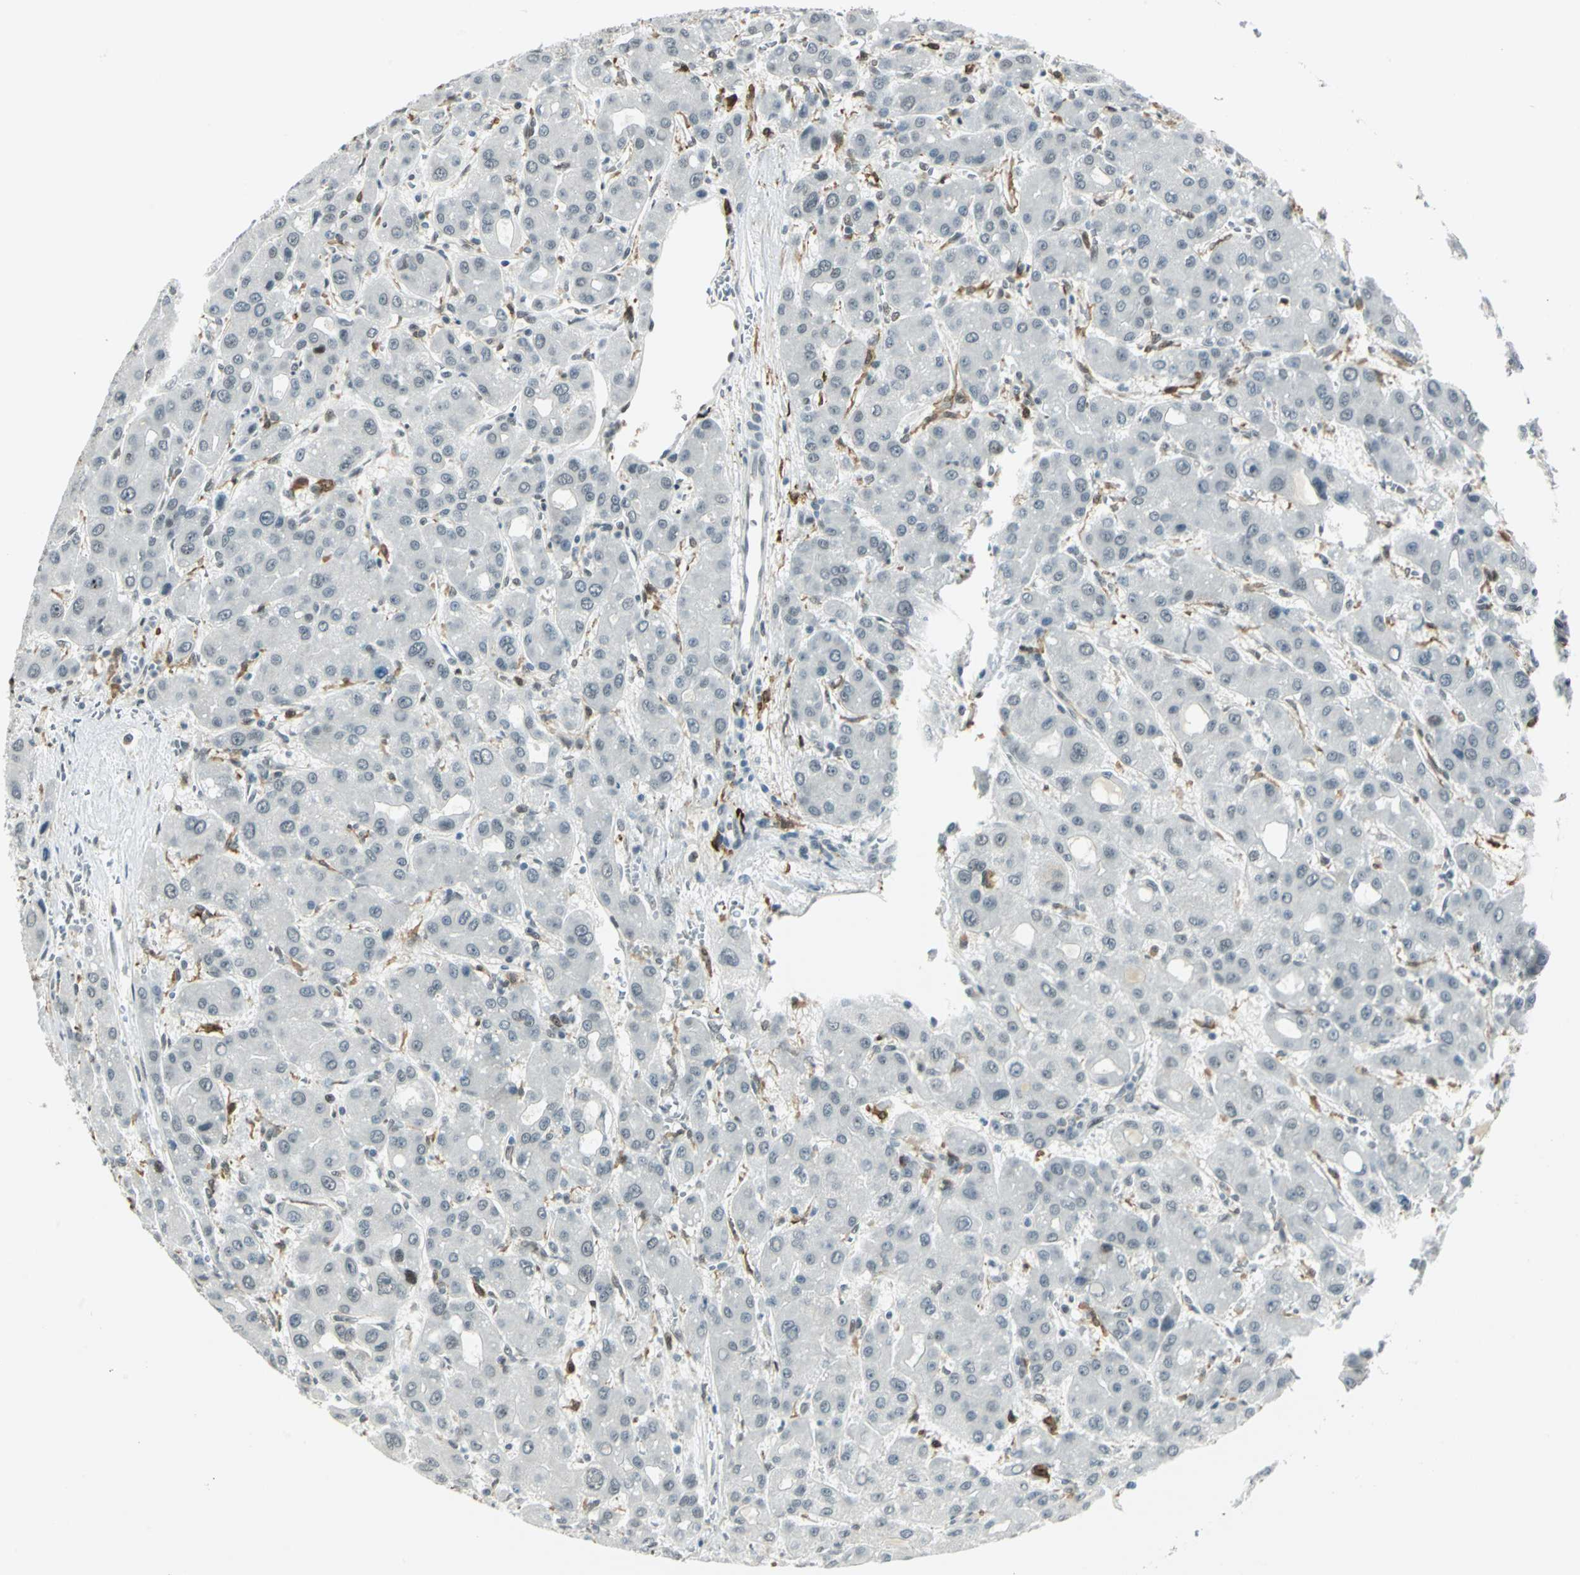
{"staining": {"intensity": "weak", "quantity": "<25%", "location": "nuclear"}, "tissue": "liver cancer", "cell_type": "Tumor cells", "image_type": "cancer", "snomed": [{"axis": "morphology", "description": "Carcinoma, Hepatocellular, NOS"}, {"axis": "topography", "description": "Liver"}], "caption": "Tumor cells show no significant protein staining in liver hepatocellular carcinoma.", "gene": "MTMR10", "patient": {"sex": "male", "age": 55}}